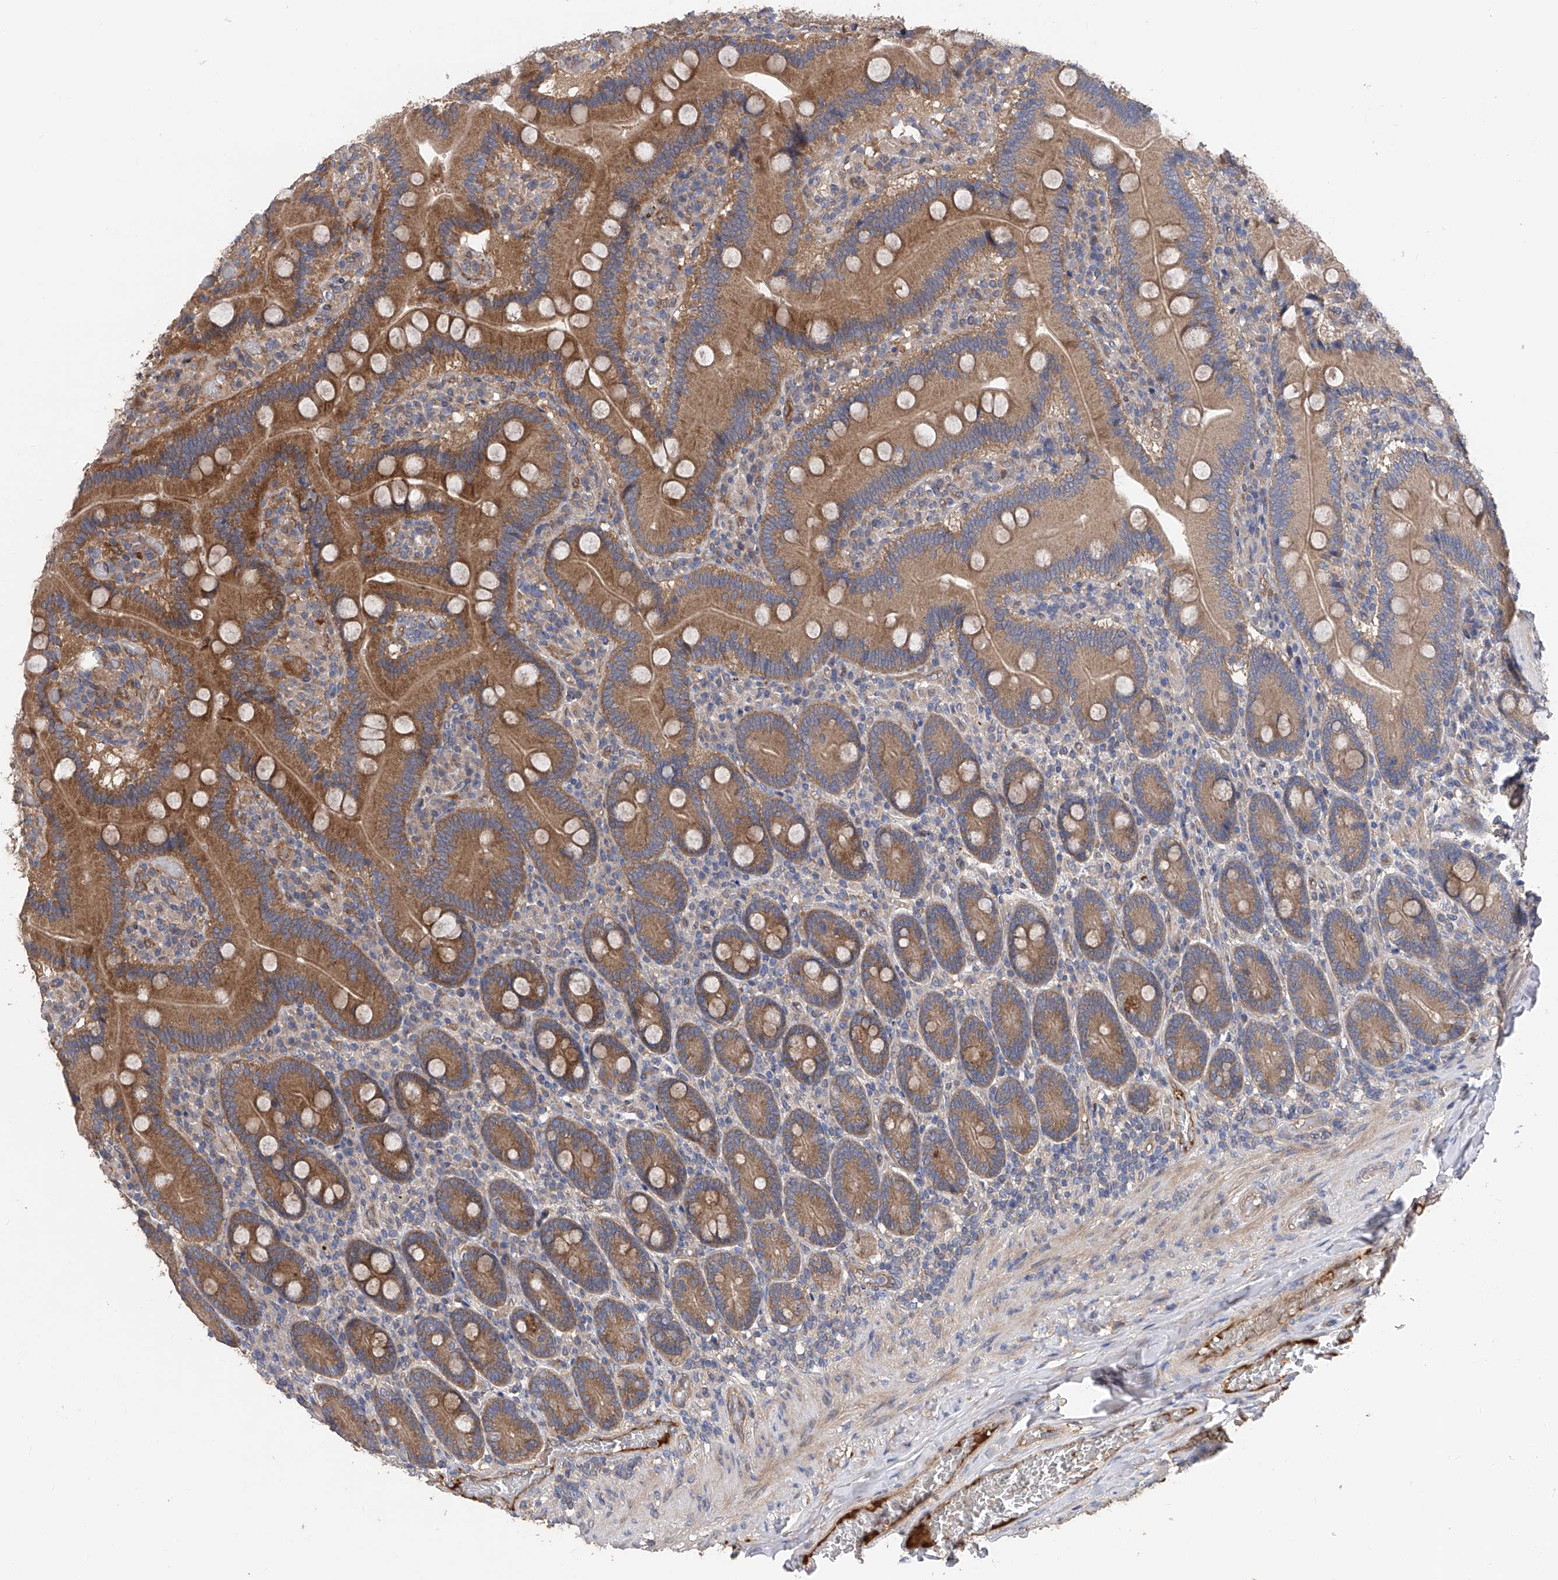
{"staining": {"intensity": "moderate", "quantity": ">75%", "location": "cytoplasmic/membranous"}, "tissue": "duodenum", "cell_type": "Glandular cells", "image_type": "normal", "snomed": [{"axis": "morphology", "description": "Normal tissue, NOS"}, {"axis": "topography", "description": "Duodenum"}], "caption": "Glandular cells display moderate cytoplasmic/membranous expression in about >75% of cells in unremarkable duodenum.", "gene": "PTK2", "patient": {"sex": "female", "age": 62}}